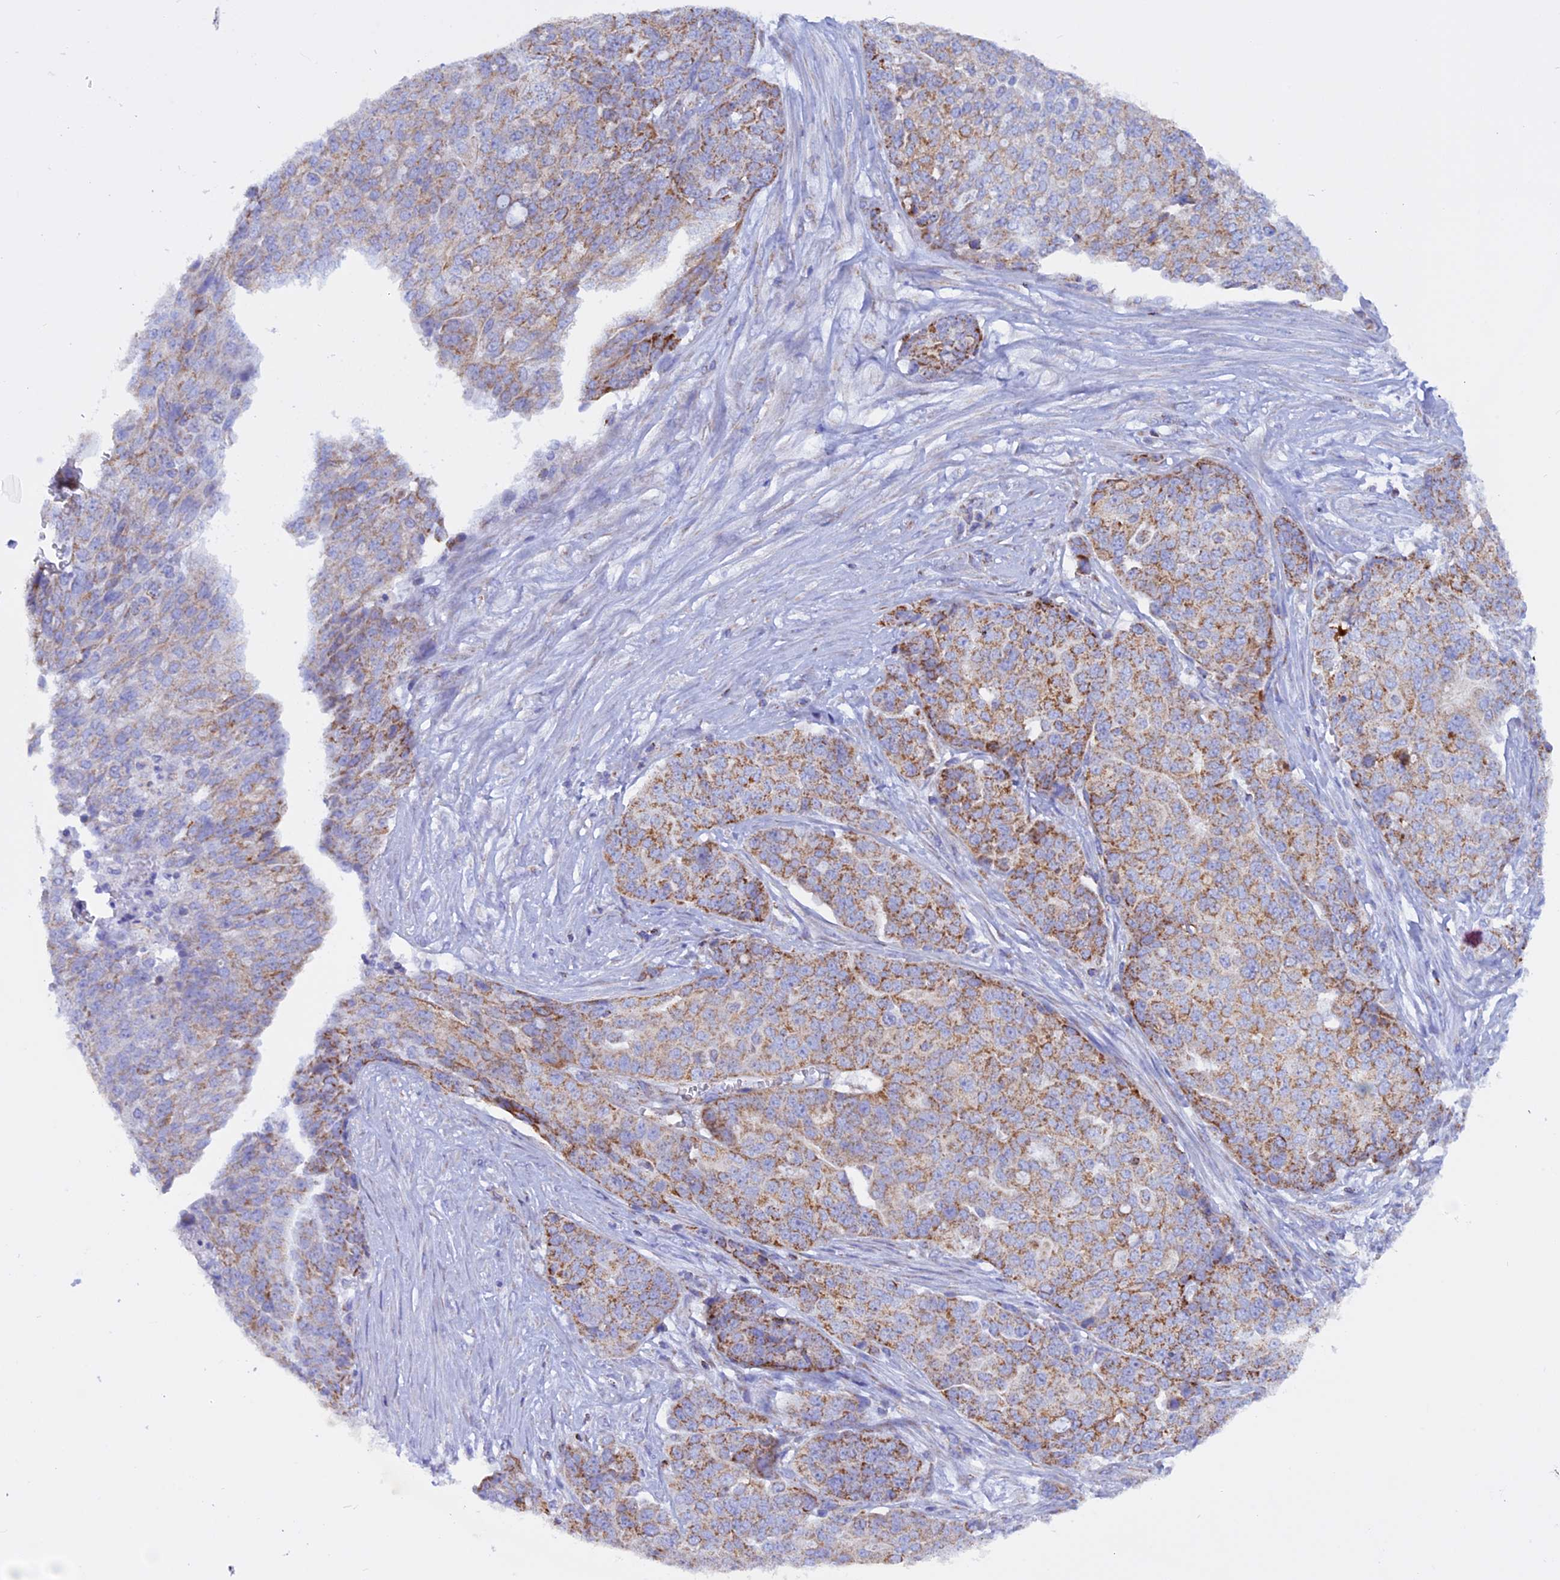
{"staining": {"intensity": "moderate", "quantity": ">75%", "location": "cytoplasmic/membranous"}, "tissue": "ovarian cancer", "cell_type": "Tumor cells", "image_type": "cancer", "snomed": [{"axis": "morphology", "description": "Cystadenocarcinoma, serous, NOS"}, {"axis": "topography", "description": "Soft tissue"}, {"axis": "topography", "description": "Ovary"}], "caption": "This histopathology image reveals ovarian cancer (serous cystadenocarcinoma) stained with immunohistochemistry (IHC) to label a protein in brown. The cytoplasmic/membranous of tumor cells show moderate positivity for the protein. Nuclei are counter-stained blue.", "gene": "GCDH", "patient": {"sex": "female", "age": 57}}